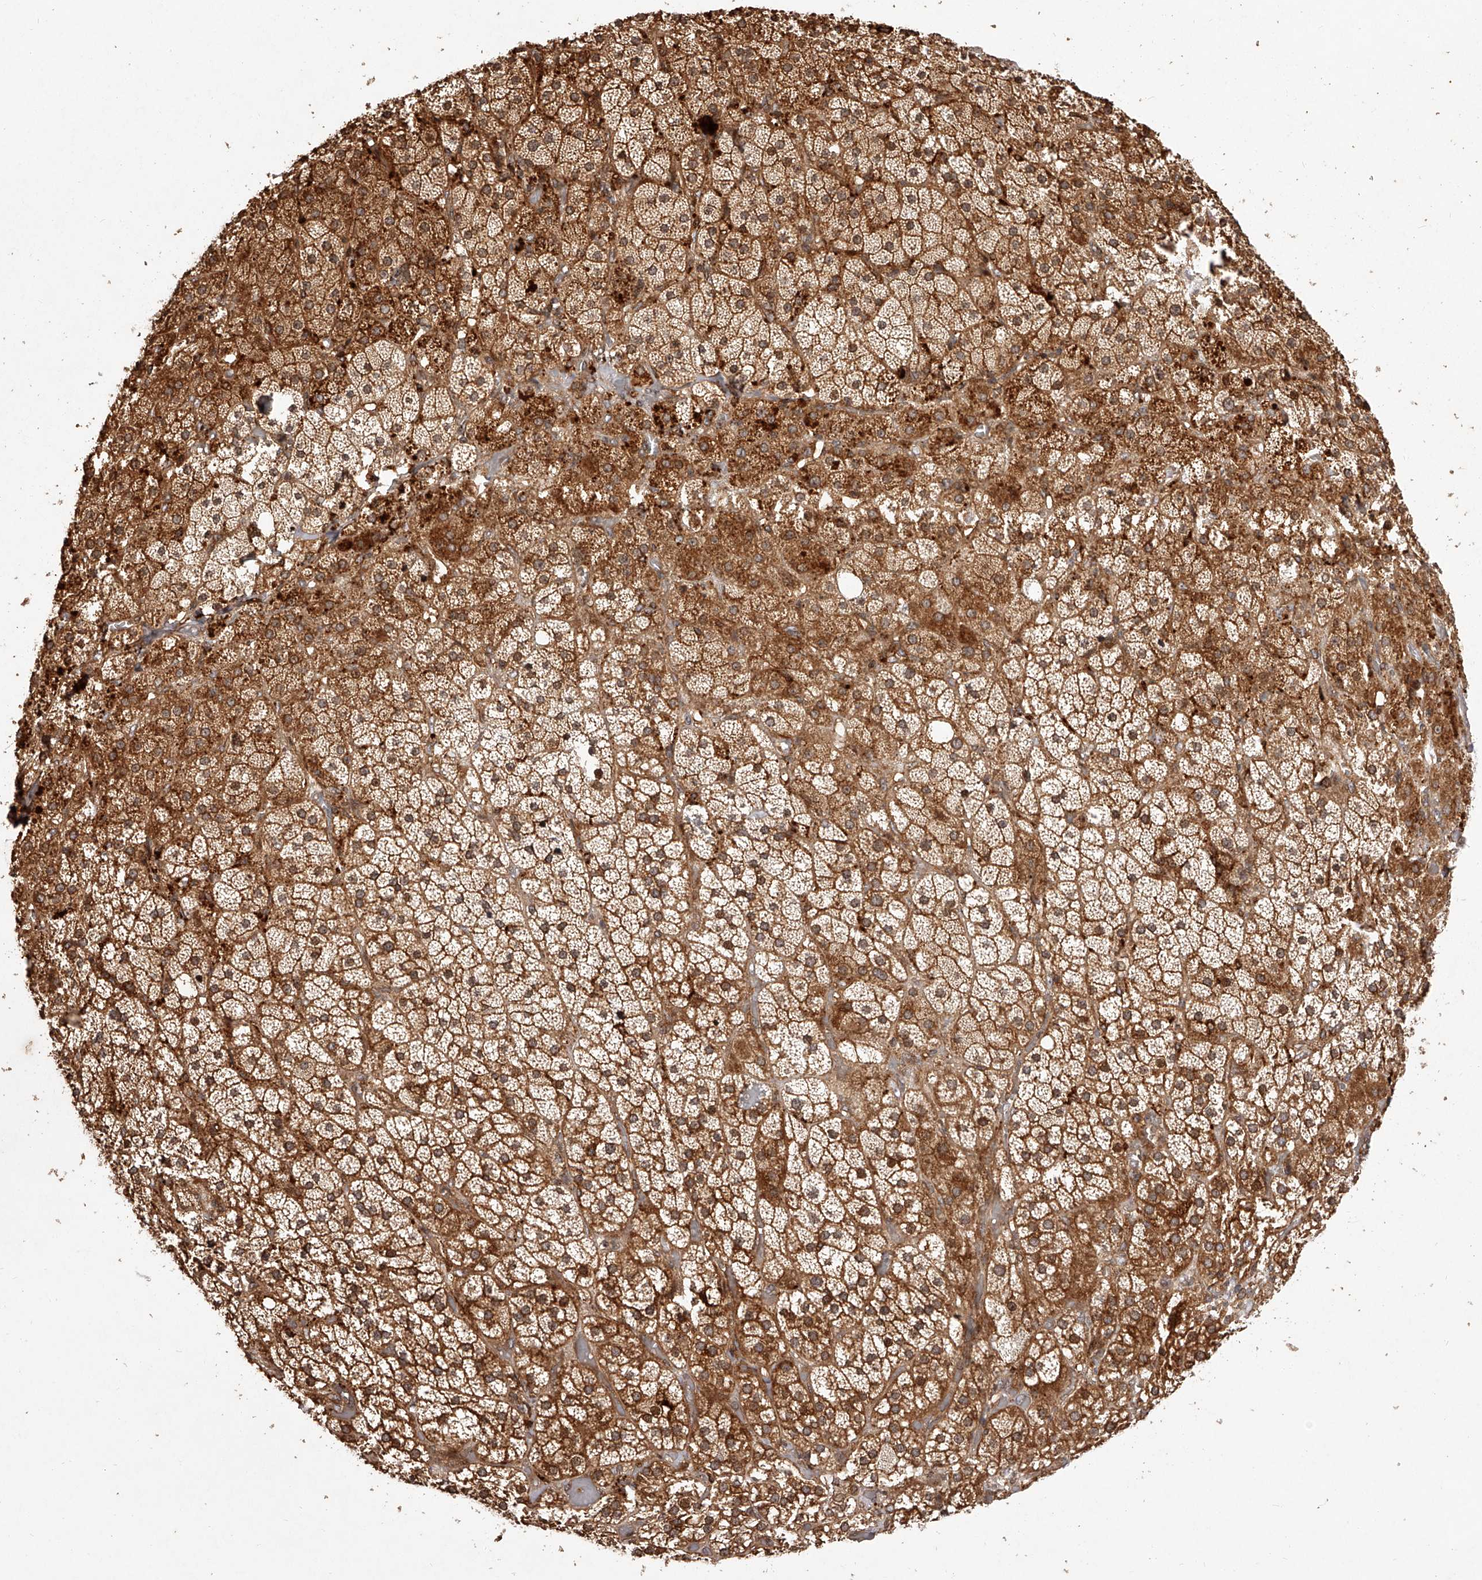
{"staining": {"intensity": "strong", "quantity": ">75%", "location": "cytoplasmic/membranous"}, "tissue": "adrenal gland", "cell_type": "Glandular cells", "image_type": "normal", "snomed": [{"axis": "morphology", "description": "Normal tissue, NOS"}, {"axis": "topography", "description": "Adrenal gland"}], "caption": "IHC image of normal adrenal gland: adrenal gland stained using IHC displays high levels of strong protein expression localized specifically in the cytoplasmic/membranous of glandular cells, appearing as a cytoplasmic/membranous brown color.", "gene": "CRYZL1", "patient": {"sex": "male", "age": 57}}